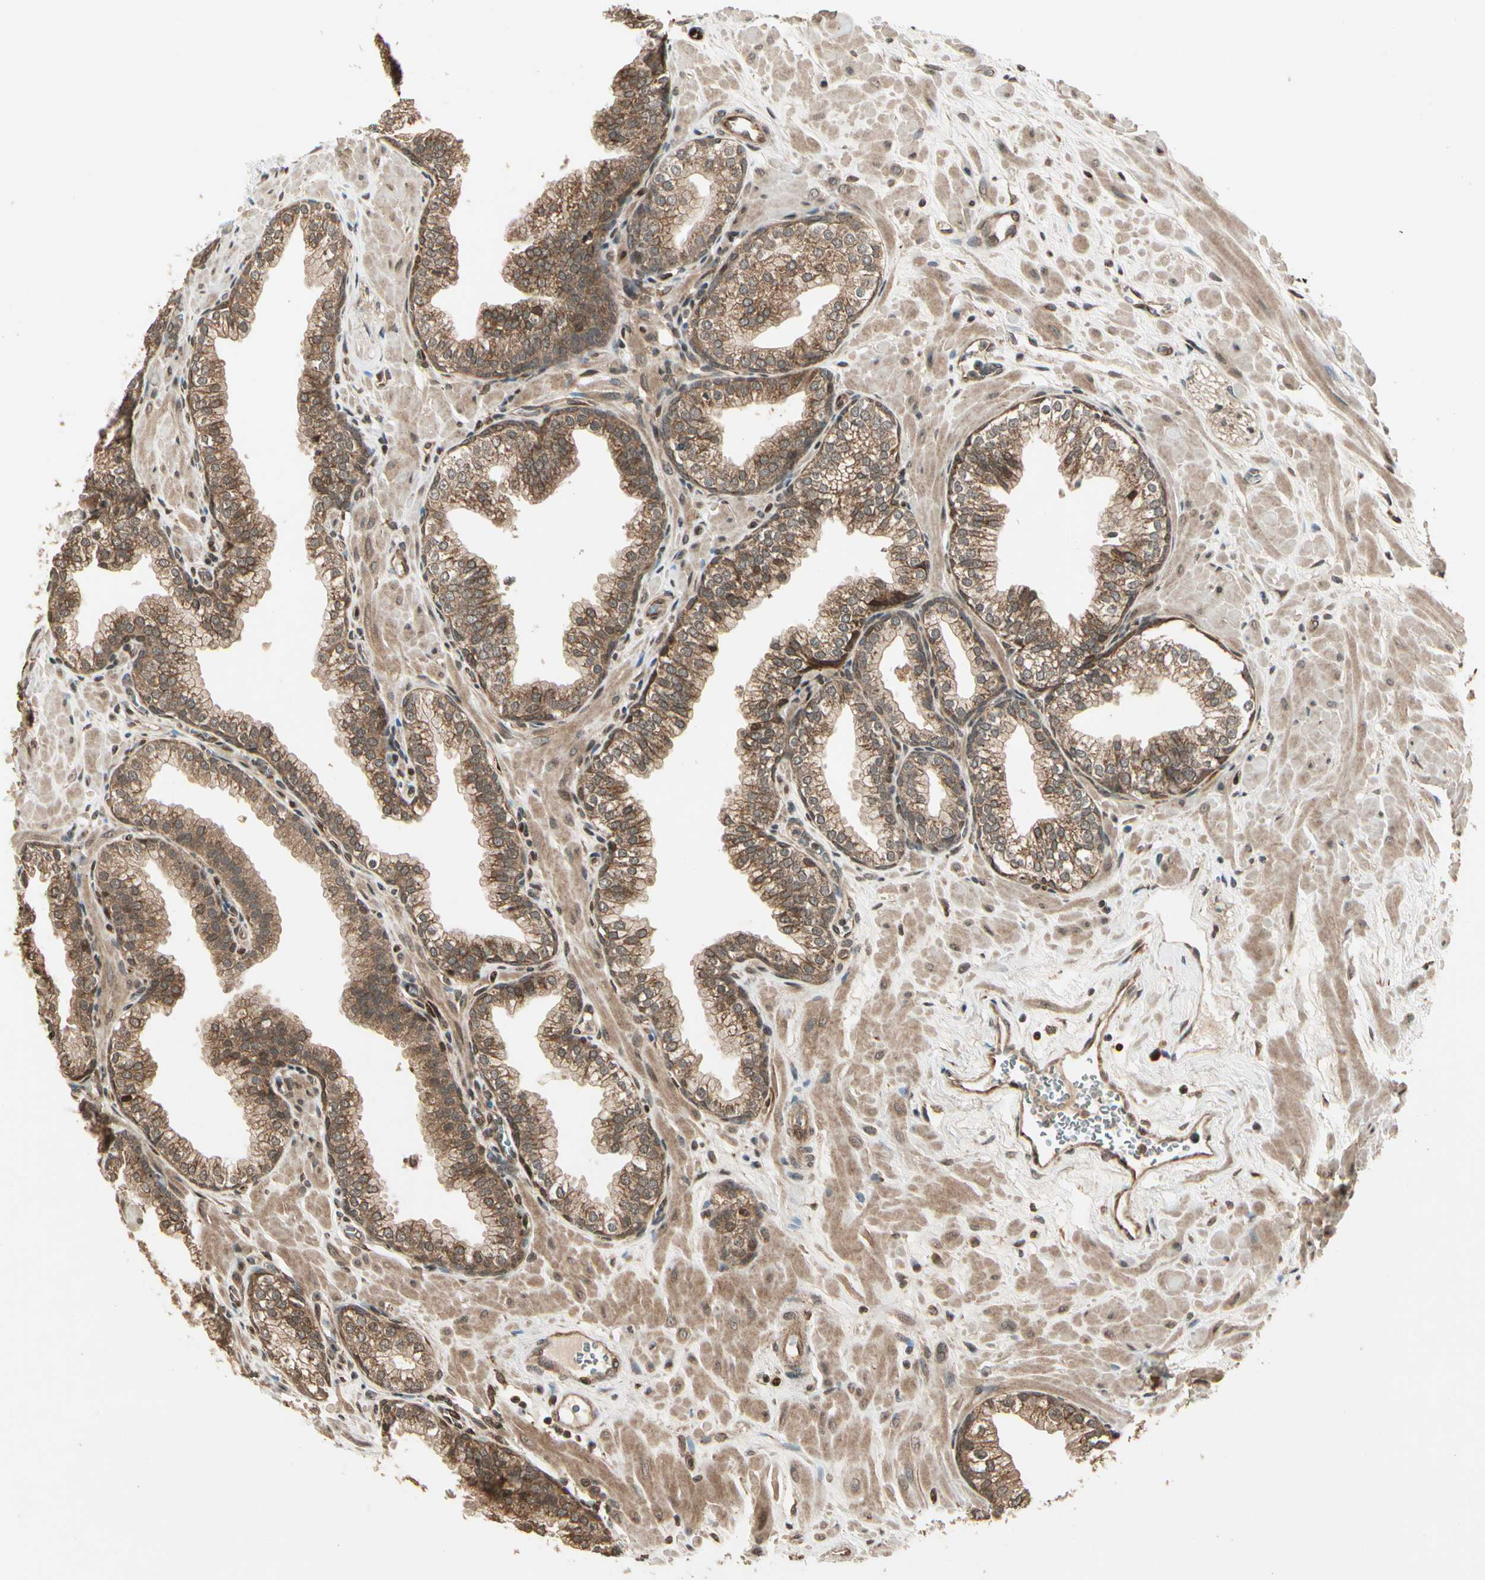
{"staining": {"intensity": "moderate", "quantity": ">75%", "location": "cytoplasmic/membranous"}, "tissue": "prostate", "cell_type": "Glandular cells", "image_type": "normal", "snomed": [{"axis": "morphology", "description": "Normal tissue, NOS"}, {"axis": "topography", "description": "Prostate"}], "caption": "Moderate cytoplasmic/membranous staining for a protein is seen in approximately >75% of glandular cells of unremarkable prostate using immunohistochemistry (IHC).", "gene": "GLUL", "patient": {"sex": "male", "age": 60}}